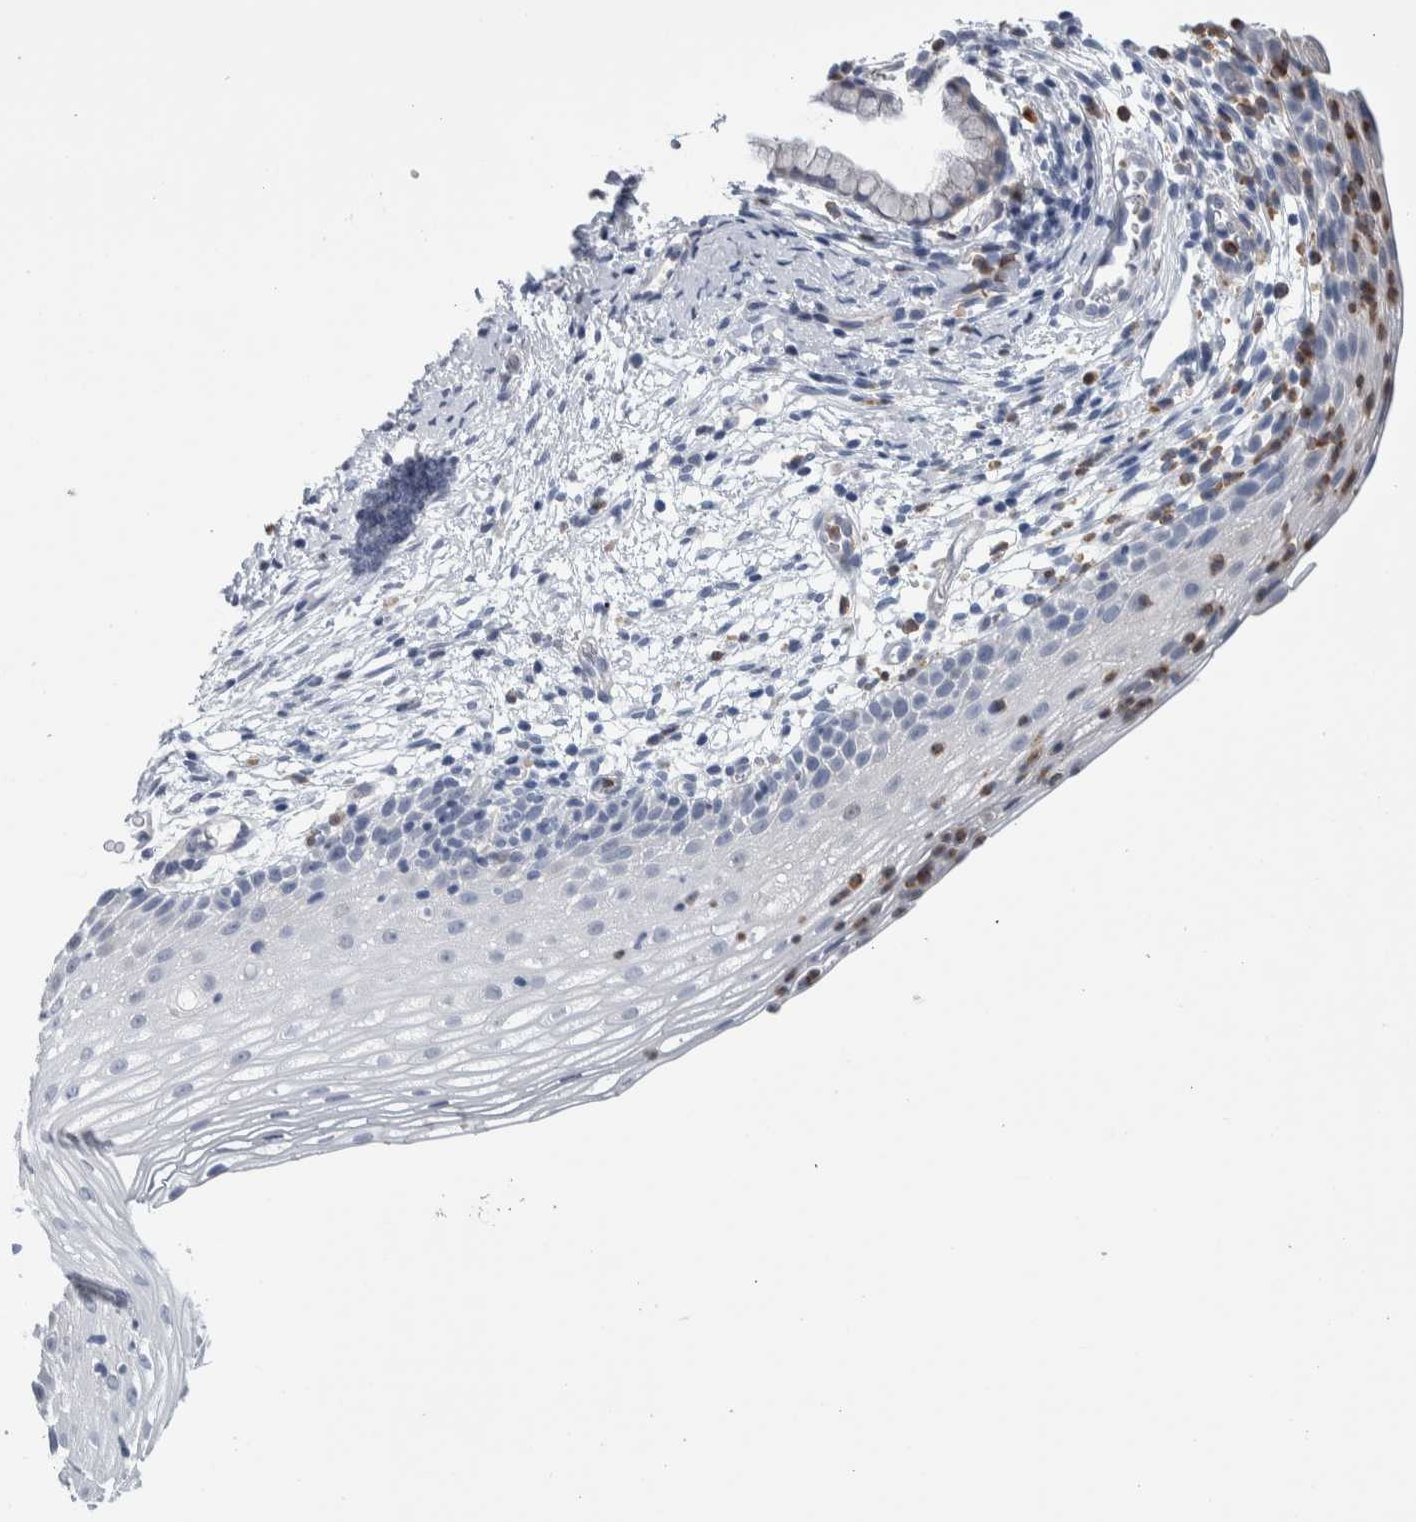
{"staining": {"intensity": "negative", "quantity": "none", "location": "none"}, "tissue": "cervix", "cell_type": "Squamous epithelial cells", "image_type": "normal", "snomed": [{"axis": "morphology", "description": "Normal tissue, NOS"}, {"axis": "topography", "description": "Cervix"}], "caption": "Immunohistochemistry image of benign cervix: cervix stained with DAB demonstrates no significant protein staining in squamous epithelial cells. The staining was performed using DAB to visualize the protein expression in brown, while the nuclei were stained in blue with hematoxylin (Magnification: 20x).", "gene": "LURAP1L", "patient": {"sex": "female", "age": 72}}